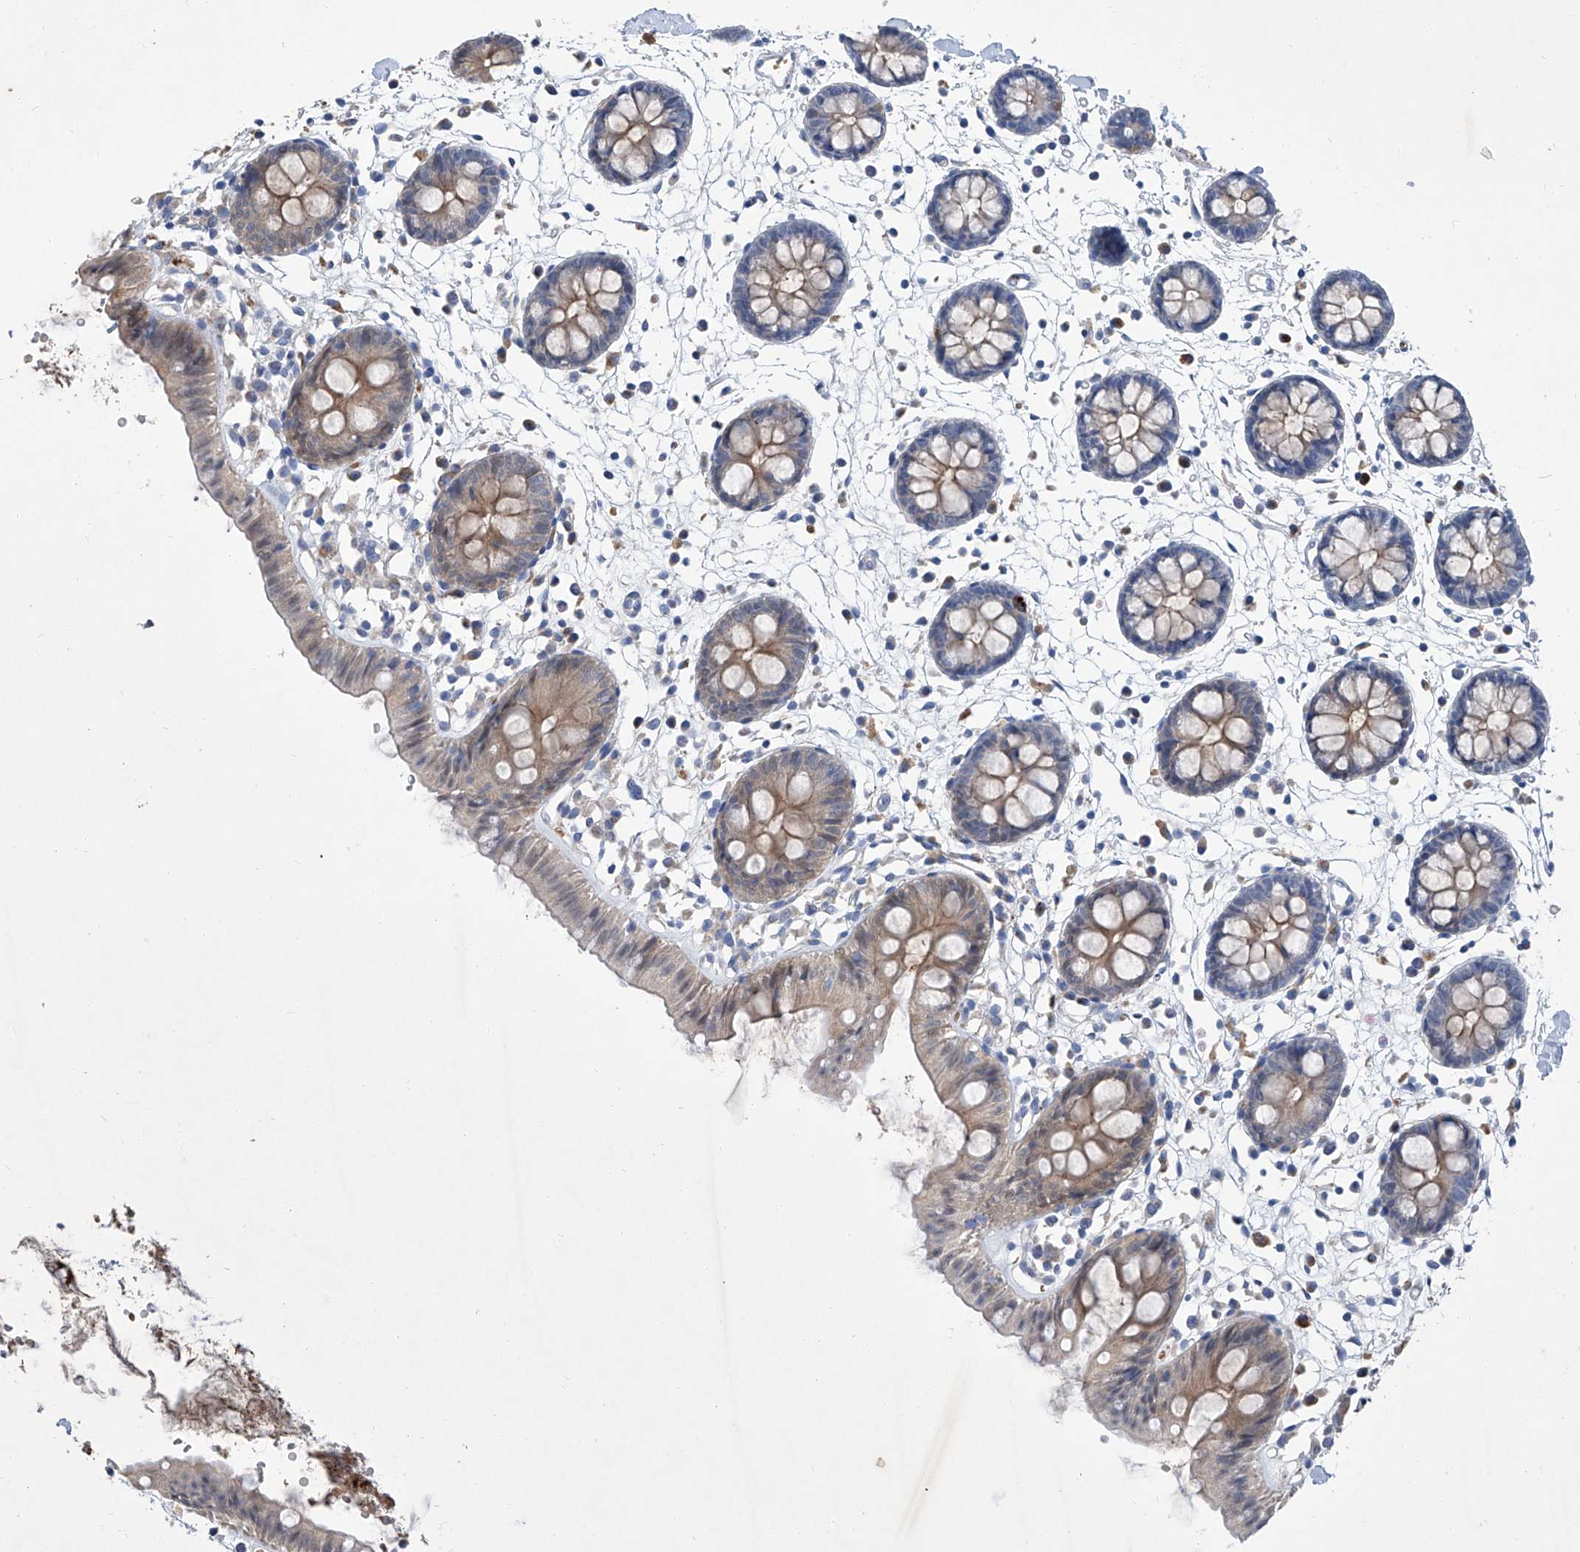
{"staining": {"intensity": "weak", "quantity": "25%-75%", "location": "cytoplasmic/membranous"}, "tissue": "colon", "cell_type": "Endothelial cells", "image_type": "normal", "snomed": [{"axis": "morphology", "description": "Normal tissue, NOS"}, {"axis": "topography", "description": "Colon"}], "caption": "Brown immunohistochemical staining in unremarkable human colon demonstrates weak cytoplasmic/membranous positivity in approximately 25%-75% of endothelial cells. Using DAB (brown) and hematoxylin (blue) stains, captured at high magnification using brightfield microscopy.", "gene": "GPT", "patient": {"sex": "male", "age": 56}}